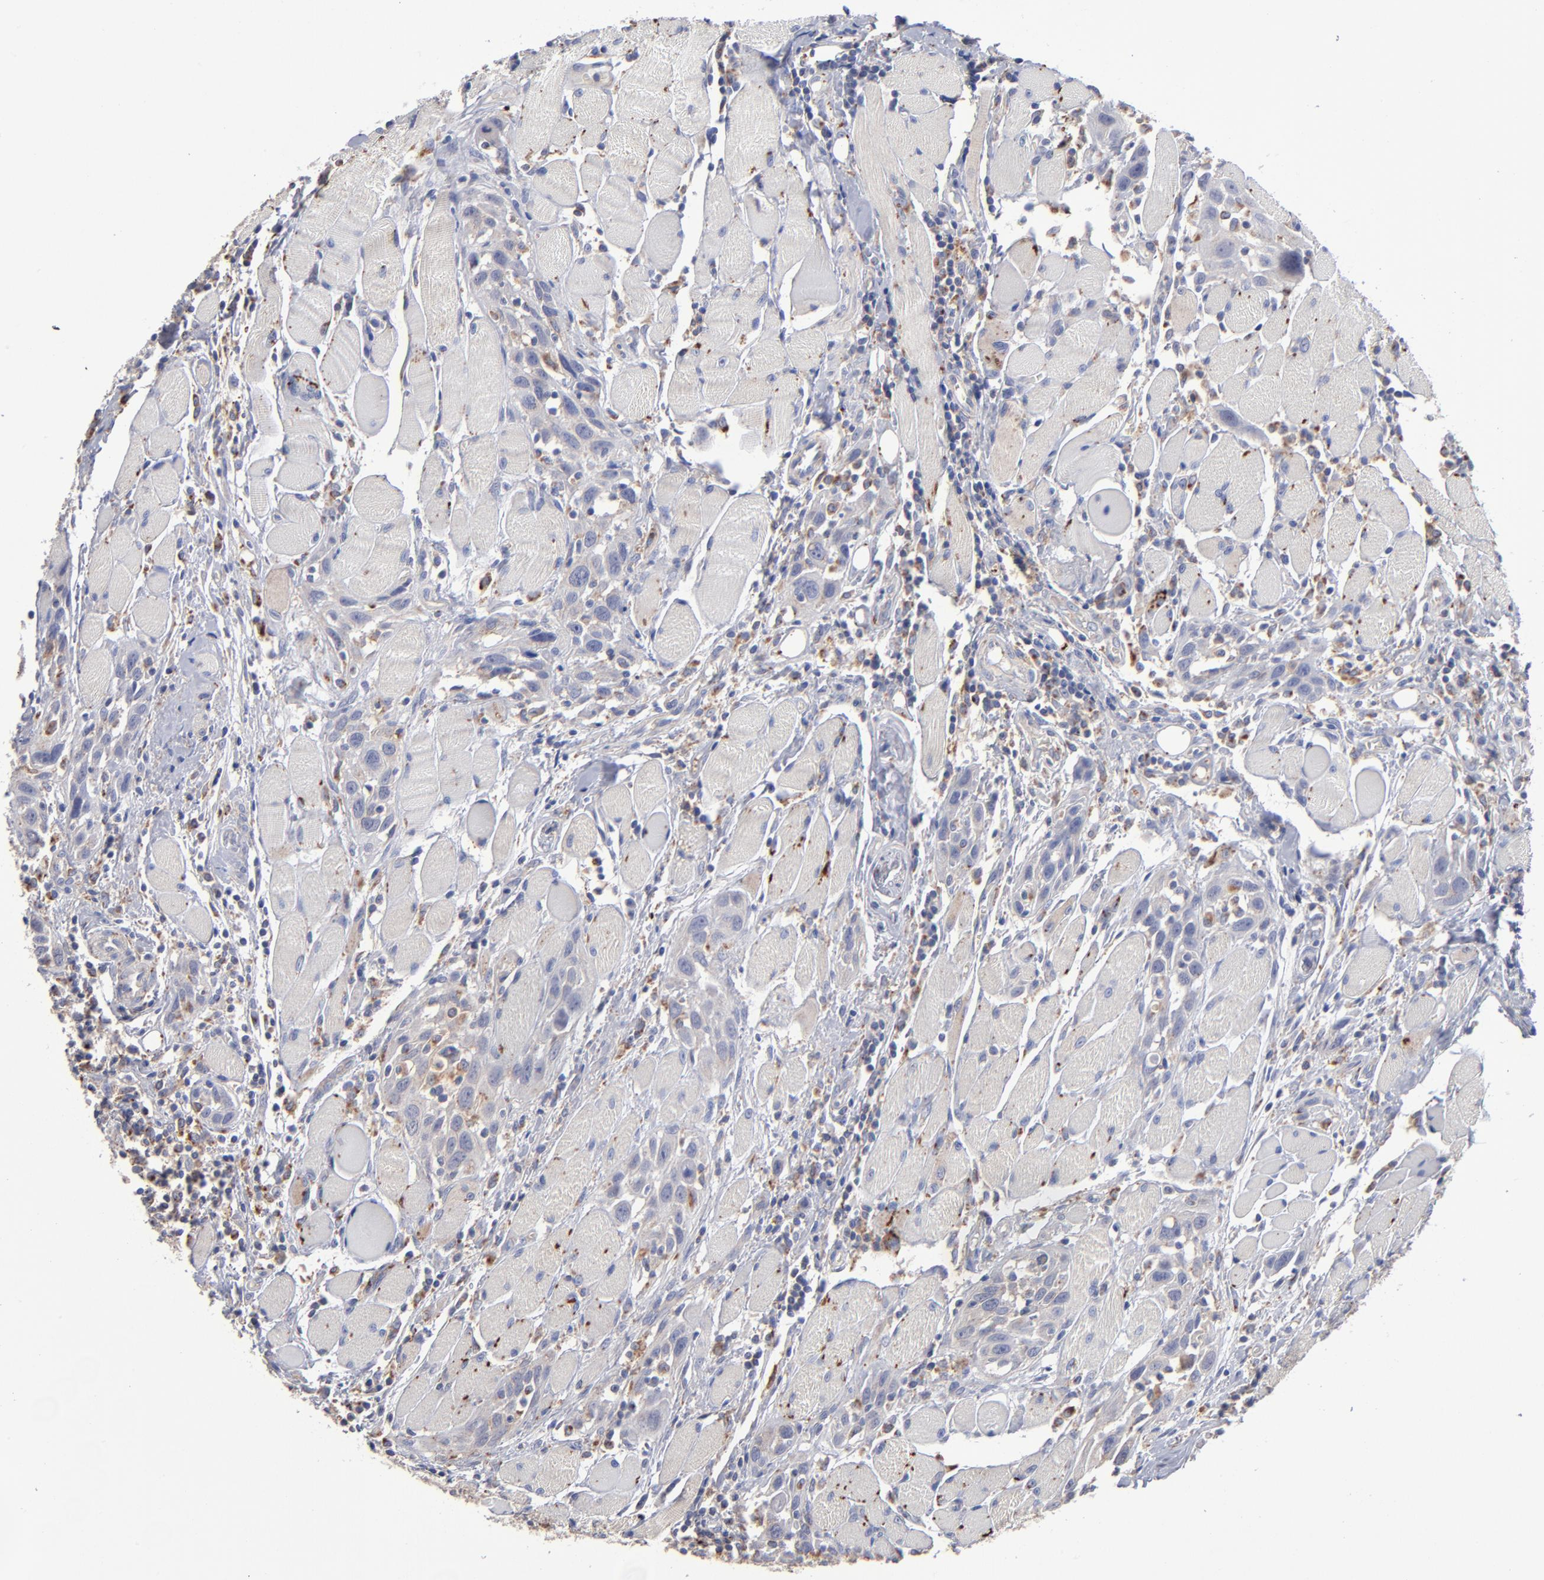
{"staining": {"intensity": "weak", "quantity": "25%-75%", "location": "cytoplasmic/membranous"}, "tissue": "head and neck cancer", "cell_type": "Tumor cells", "image_type": "cancer", "snomed": [{"axis": "morphology", "description": "Squamous cell carcinoma, NOS"}, {"axis": "topography", "description": "Oral tissue"}, {"axis": "topography", "description": "Head-Neck"}], "caption": "Protein staining of head and neck squamous cell carcinoma tissue demonstrates weak cytoplasmic/membranous staining in approximately 25%-75% of tumor cells.", "gene": "RRAGB", "patient": {"sex": "female", "age": 50}}